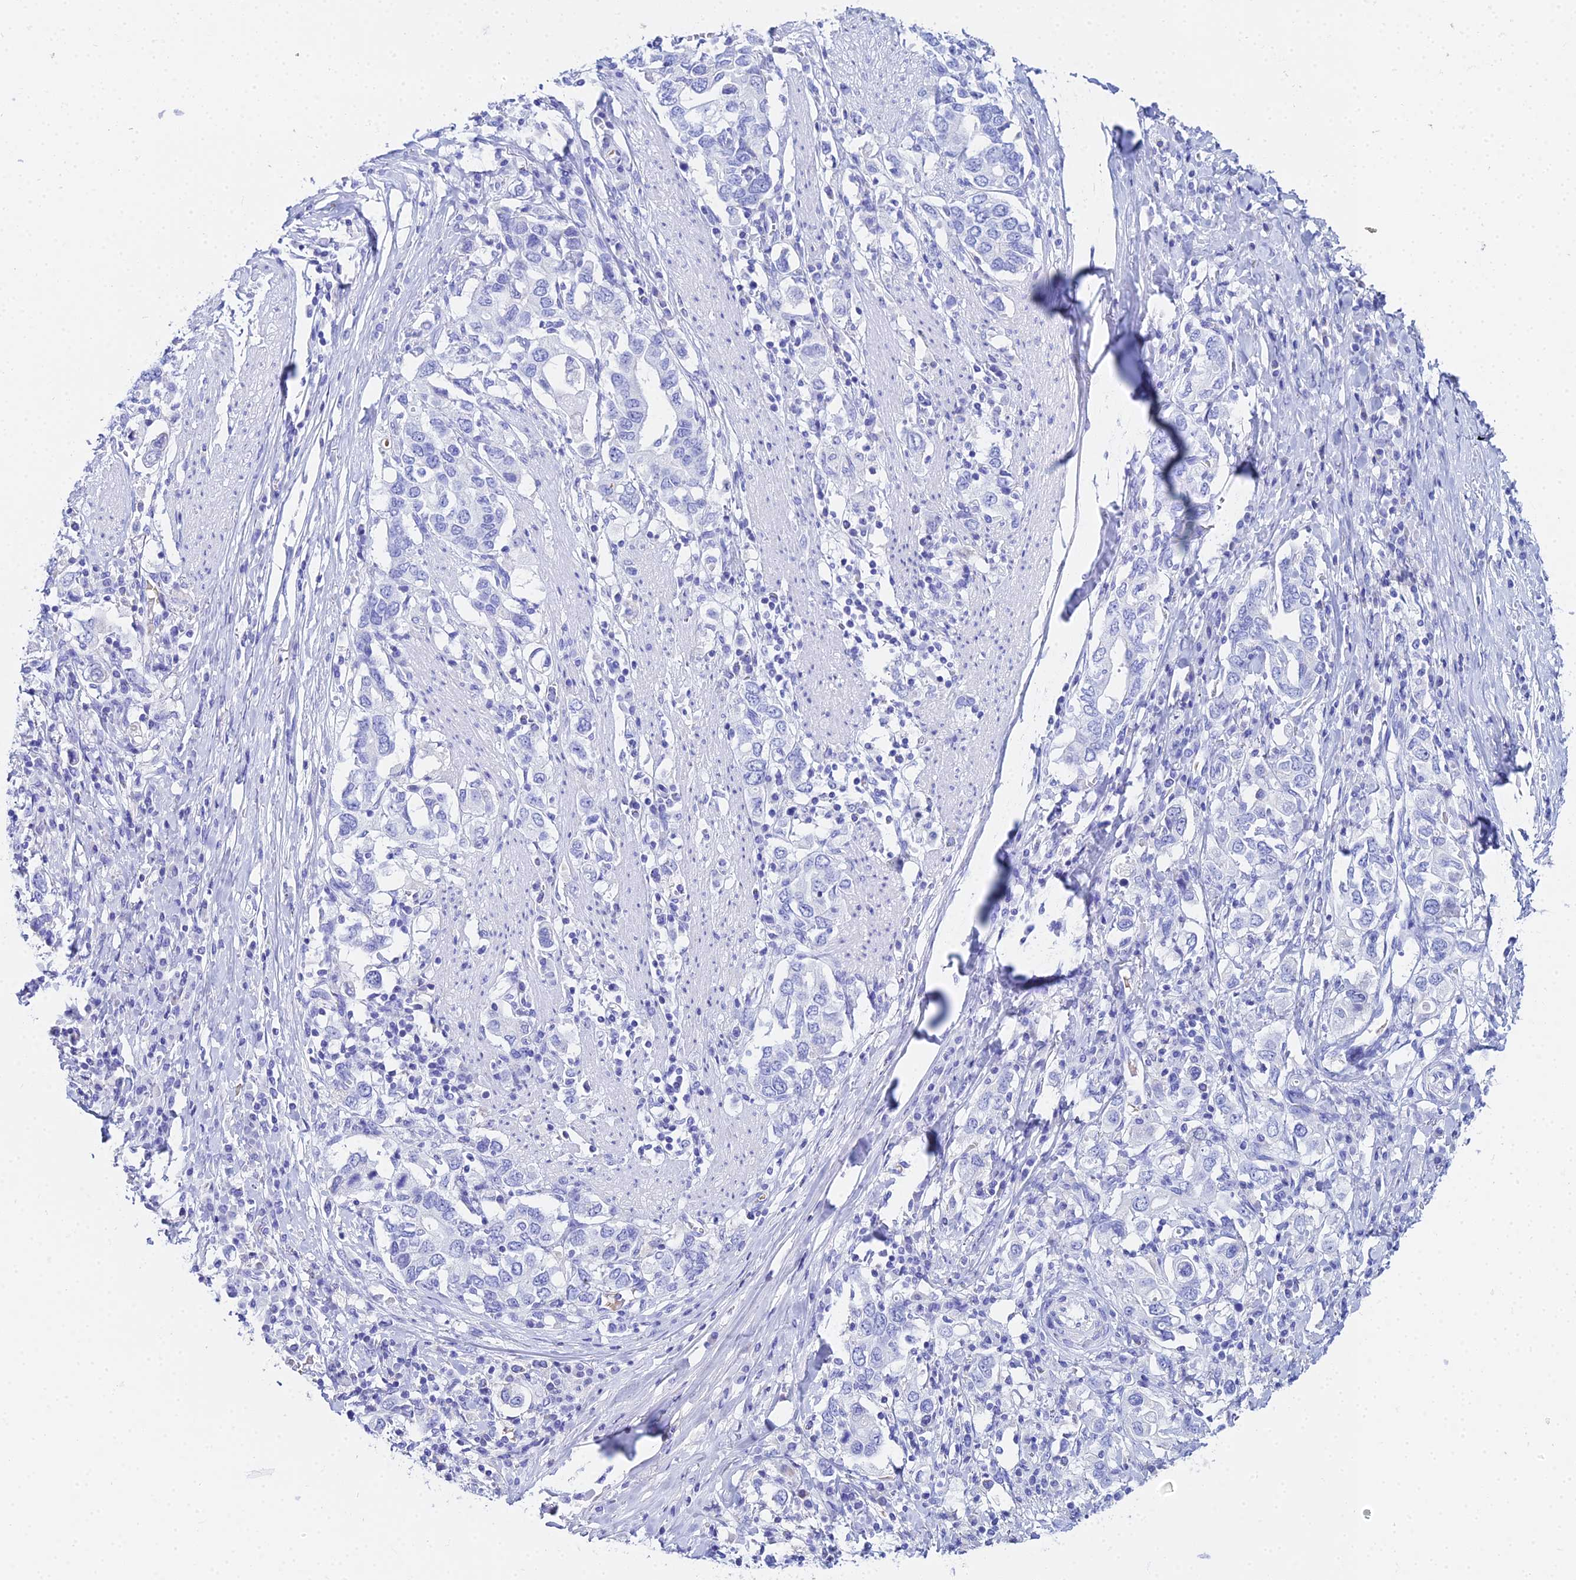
{"staining": {"intensity": "negative", "quantity": "none", "location": "none"}, "tissue": "stomach cancer", "cell_type": "Tumor cells", "image_type": "cancer", "snomed": [{"axis": "morphology", "description": "Adenocarcinoma, NOS"}, {"axis": "topography", "description": "Stomach, upper"}, {"axis": "topography", "description": "Stomach"}], "caption": "A histopathology image of human stomach adenocarcinoma is negative for staining in tumor cells.", "gene": "CELA3A", "patient": {"sex": "male", "age": 62}}